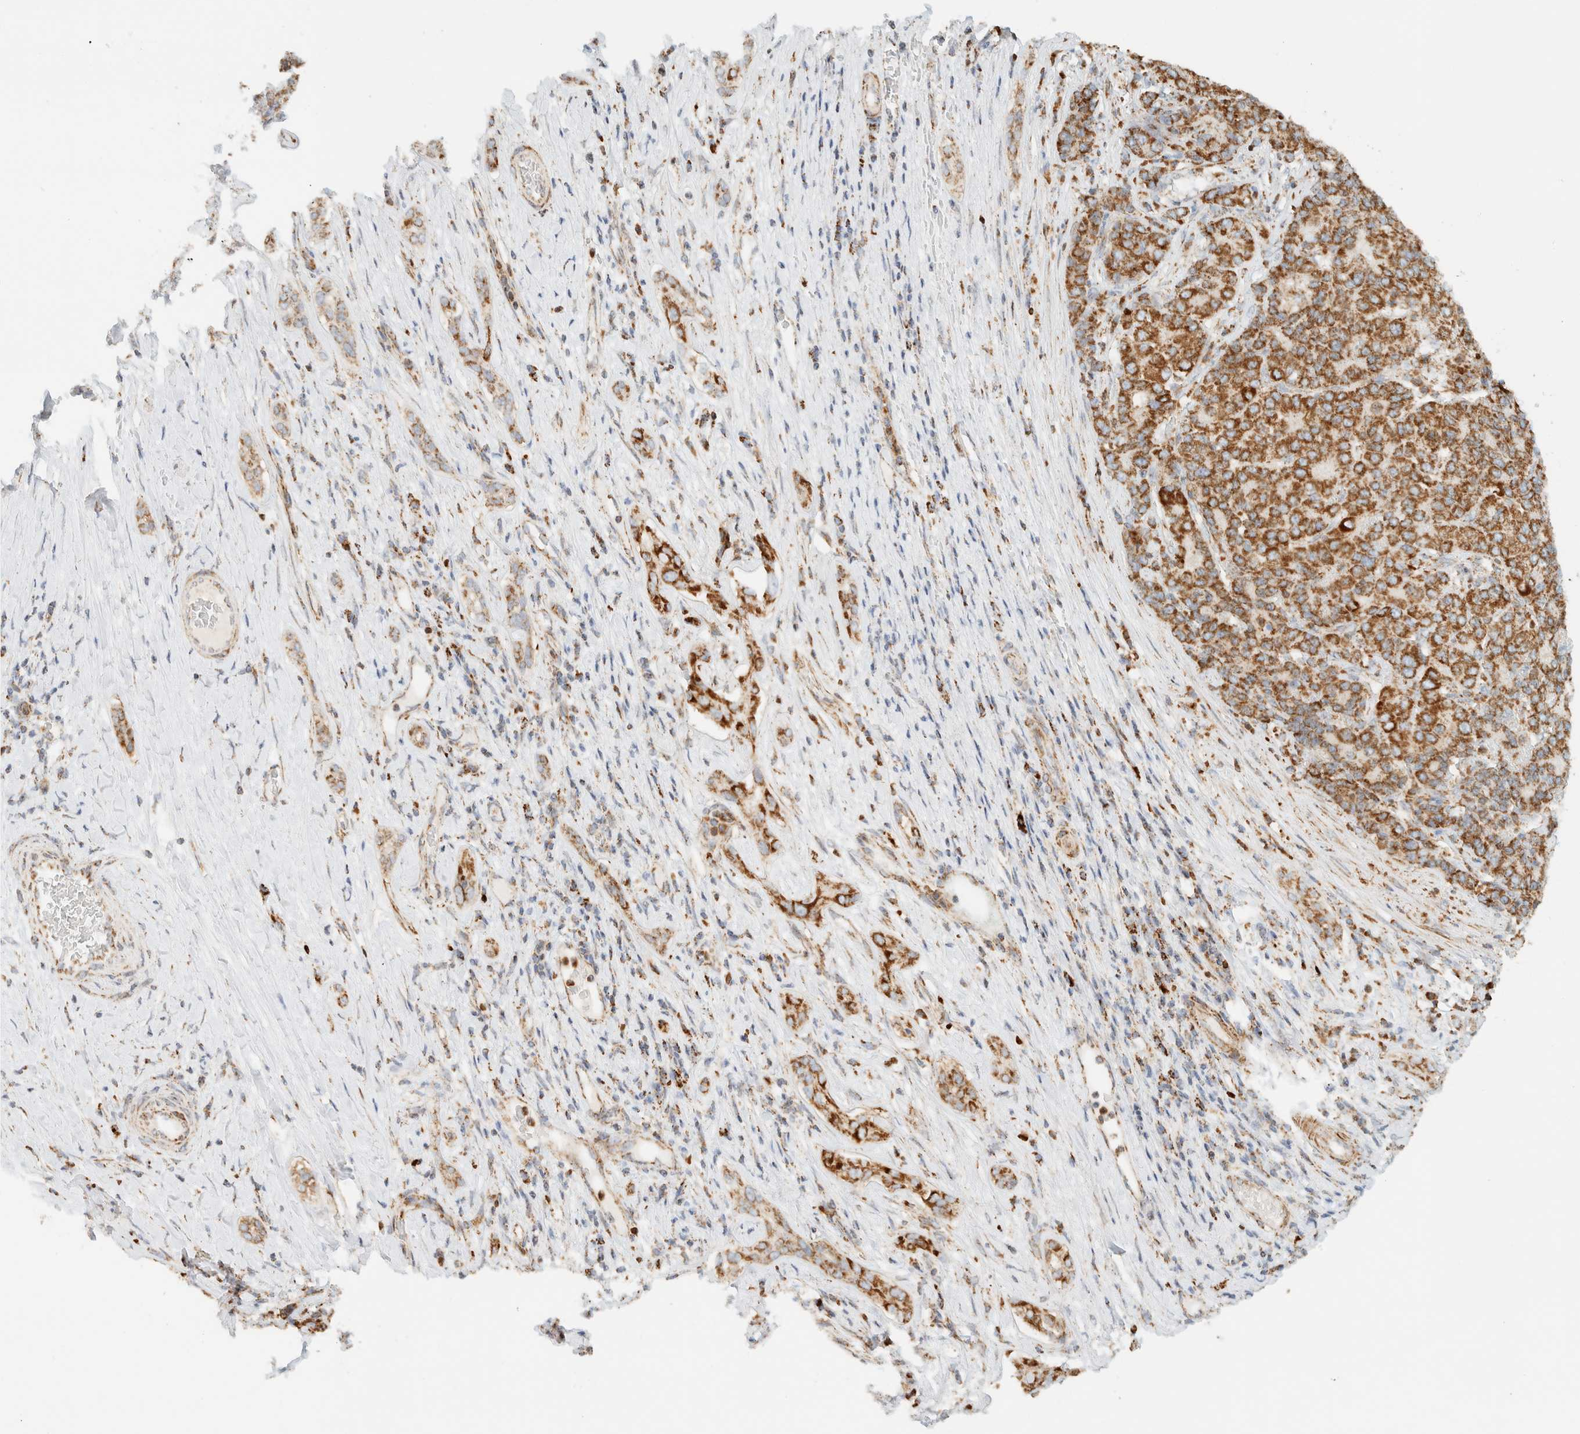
{"staining": {"intensity": "strong", "quantity": ">75%", "location": "cytoplasmic/membranous"}, "tissue": "liver cancer", "cell_type": "Tumor cells", "image_type": "cancer", "snomed": [{"axis": "morphology", "description": "Carcinoma, Hepatocellular, NOS"}, {"axis": "topography", "description": "Liver"}], "caption": "The micrograph displays staining of liver hepatocellular carcinoma, revealing strong cytoplasmic/membranous protein expression (brown color) within tumor cells. (brown staining indicates protein expression, while blue staining denotes nuclei).", "gene": "KIFAP3", "patient": {"sex": "male", "age": 65}}